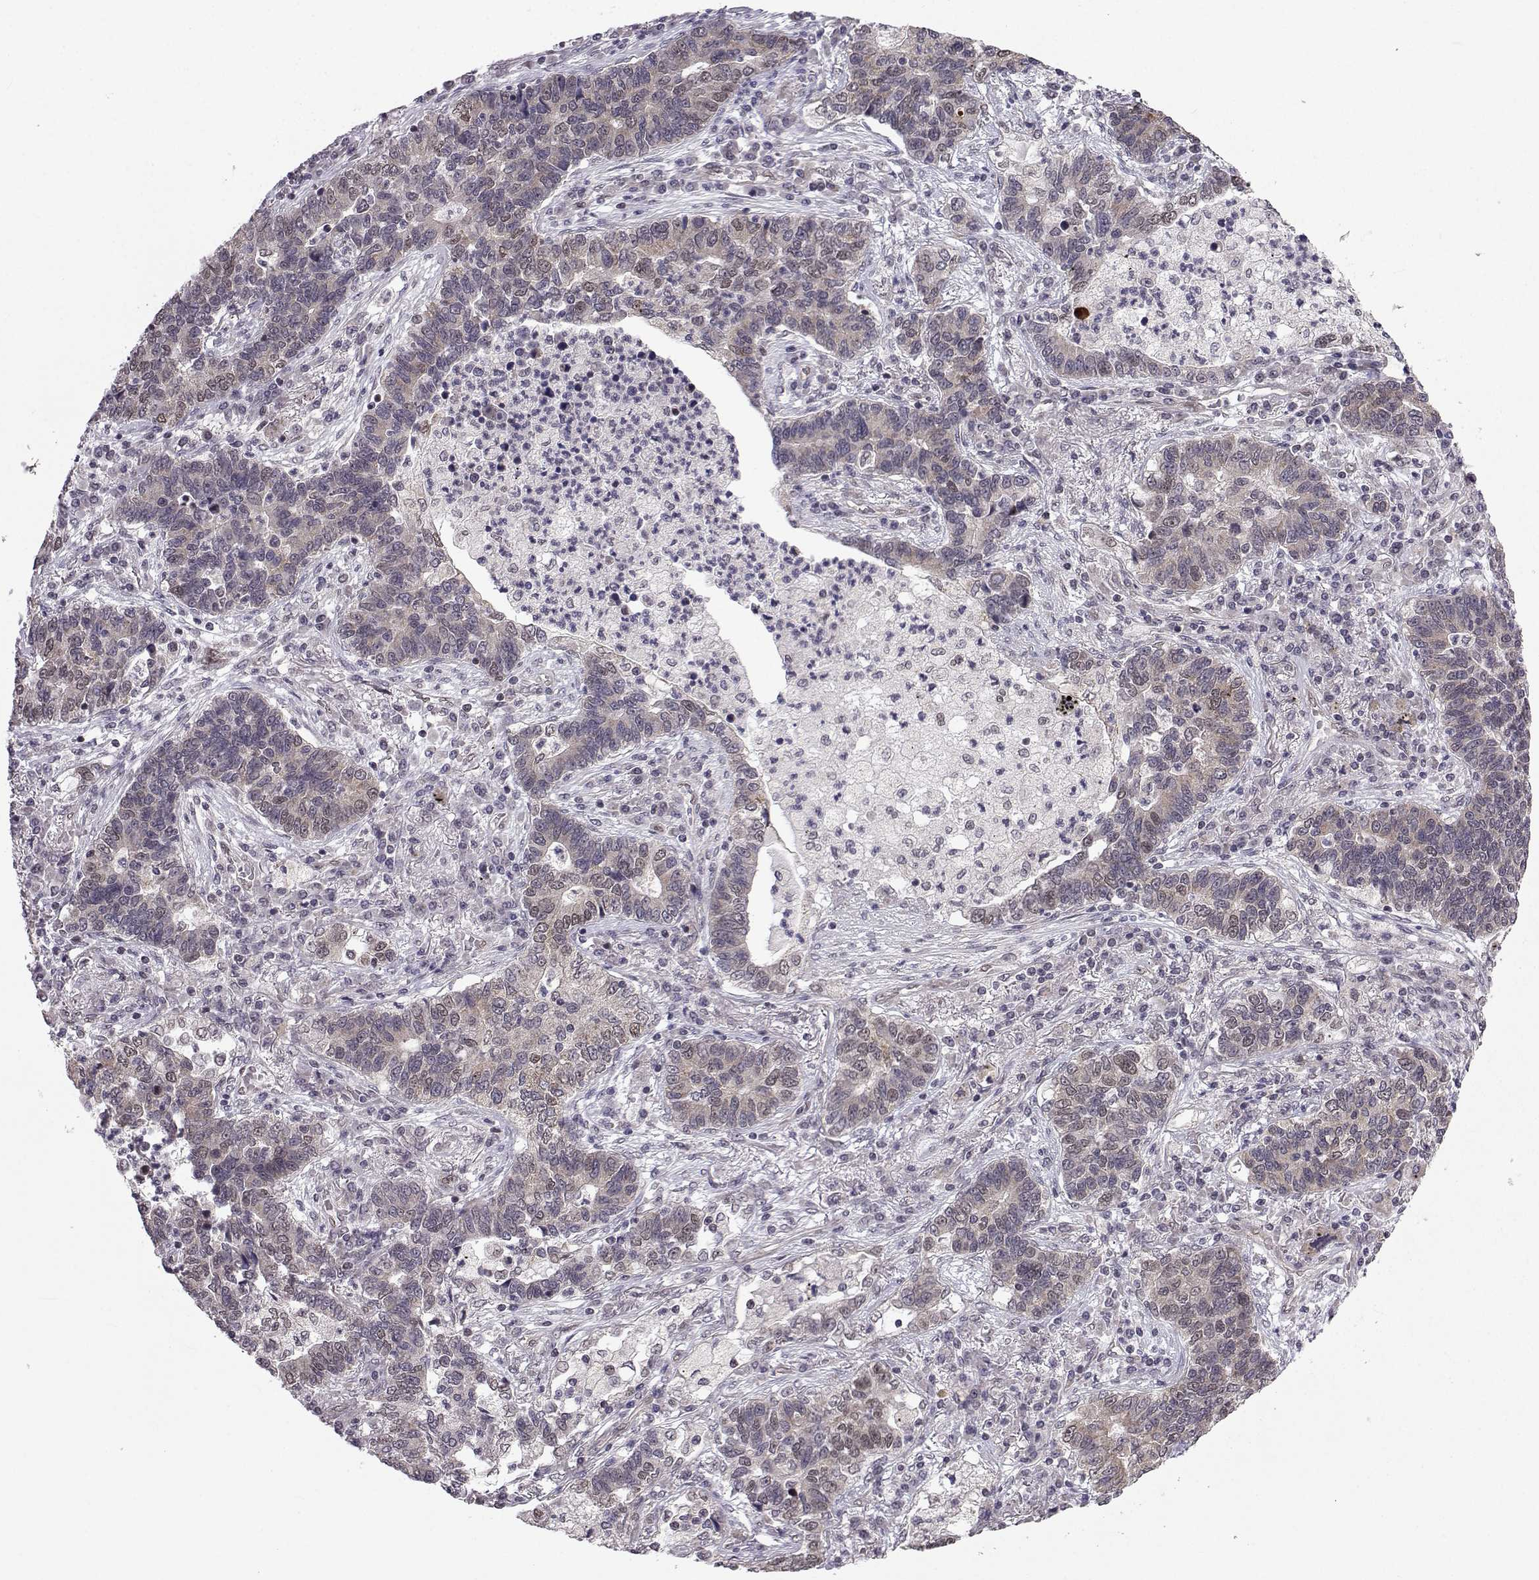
{"staining": {"intensity": "weak", "quantity": "25%-75%", "location": "cytoplasmic/membranous"}, "tissue": "lung cancer", "cell_type": "Tumor cells", "image_type": "cancer", "snomed": [{"axis": "morphology", "description": "Adenocarcinoma, NOS"}, {"axis": "topography", "description": "Lung"}], "caption": "DAB (3,3'-diaminobenzidine) immunohistochemical staining of lung adenocarcinoma shows weak cytoplasmic/membranous protein expression in about 25%-75% of tumor cells.", "gene": "PKN2", "patient": {"sex": "female", "age": 57}}